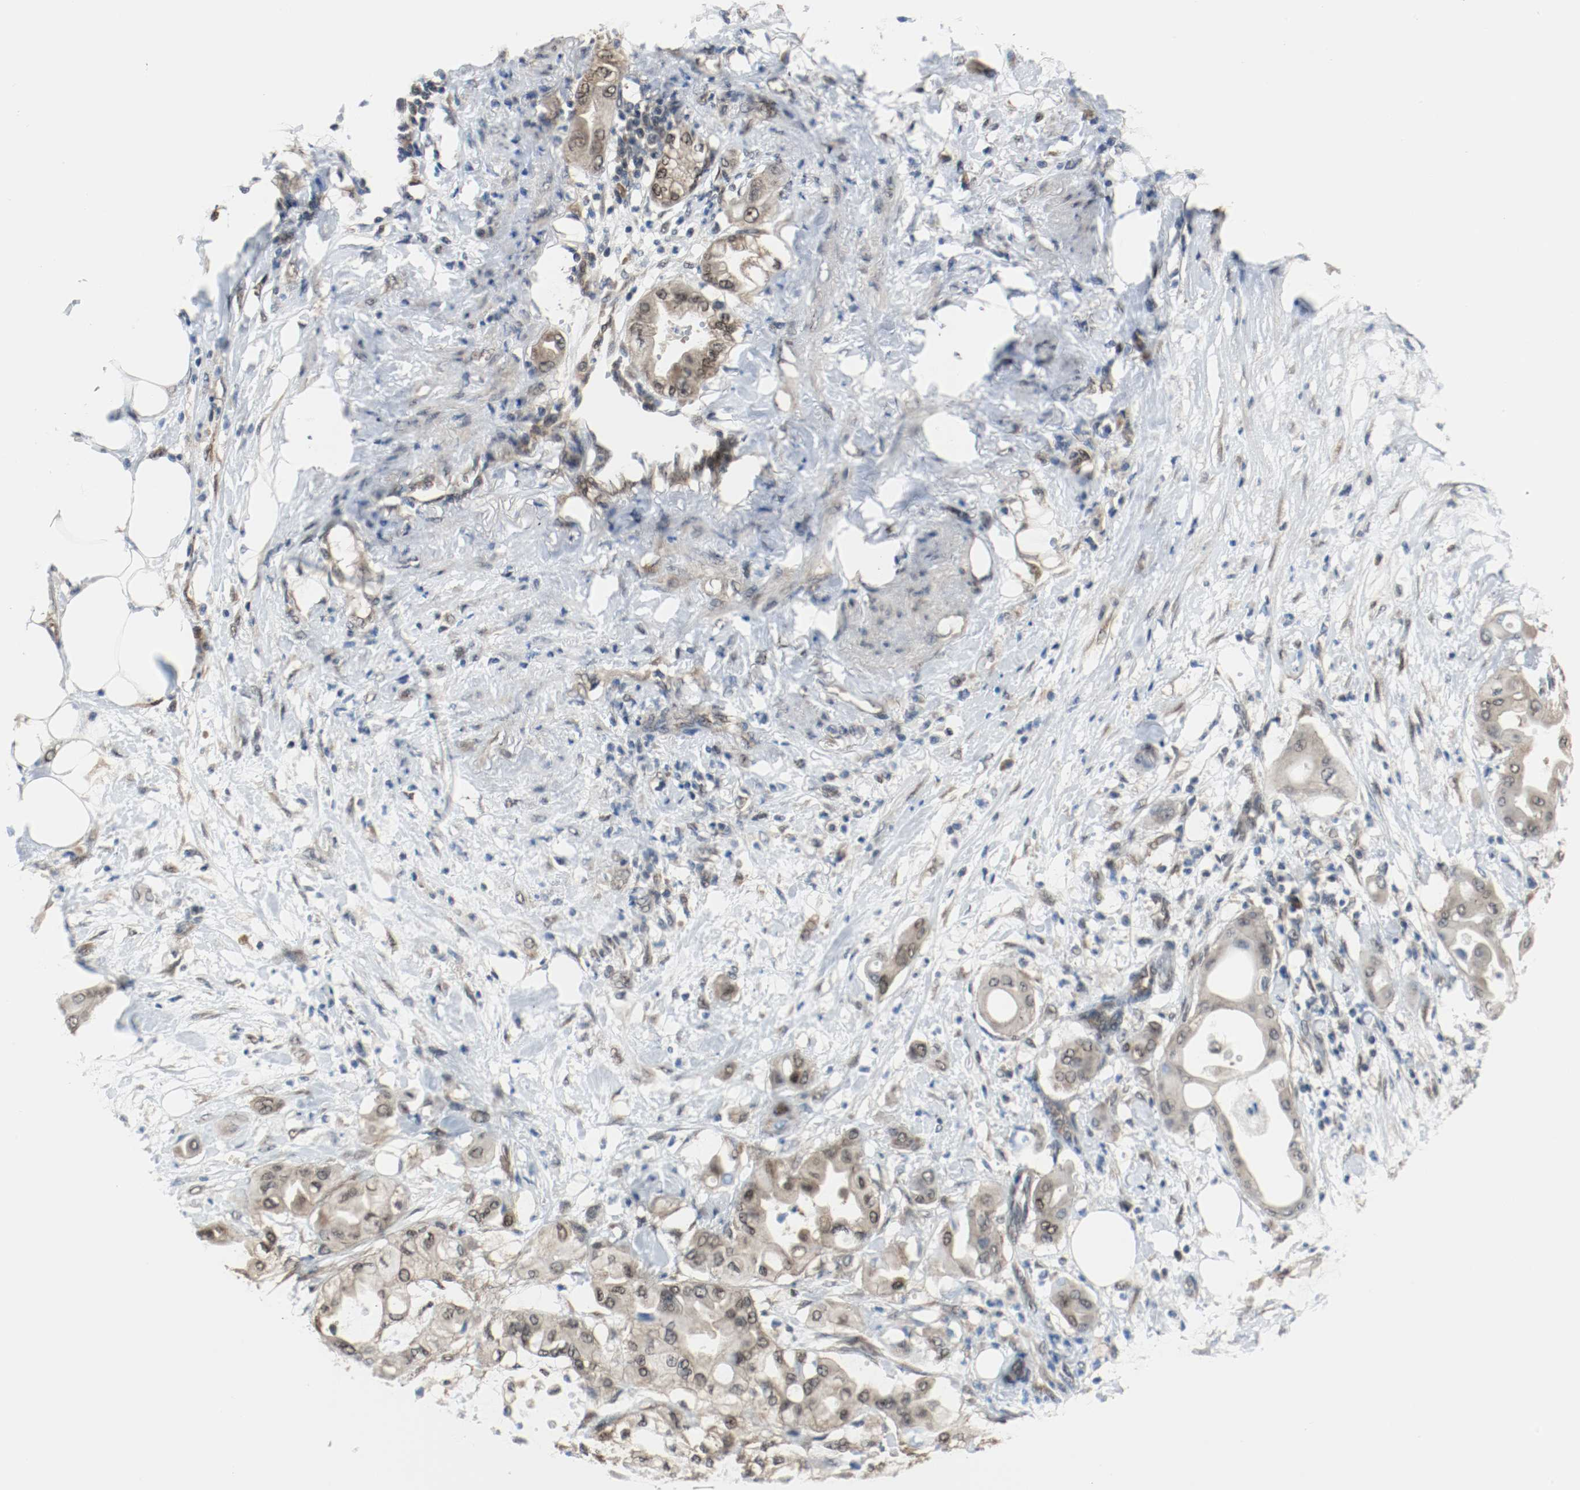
{"staining": {"intensity": "weak", "quantity": ">75%", "location": "cytoplasmic/membranous,nuclear"}, "tissue": "pancreatic cancer", "cell_type": "Tumor cells", "image_type": "cancer", "snomed": [{"axis": "morphology", "description": "Adenocarcinoma, NOS"}, {"axis": "morphology", "description": "Adenocarcinoma, metastatic, NOS"}, {"axis": "topography", "description": "Lymph node"}, {"axis": "topography", "description": "Pancreas"}, {"axis": "topography", "description": "Duodenum"}], "caption": "There is low levels of weak cytoplasmic/membranous and nuclear positivity in tumor cells of metastatic adenocarcinoma (pancreatic), as demonstrated by immunohistochemical staining (brown color).", "gene": "PPME1", "patient": {"sex": "female", "age": 64}}